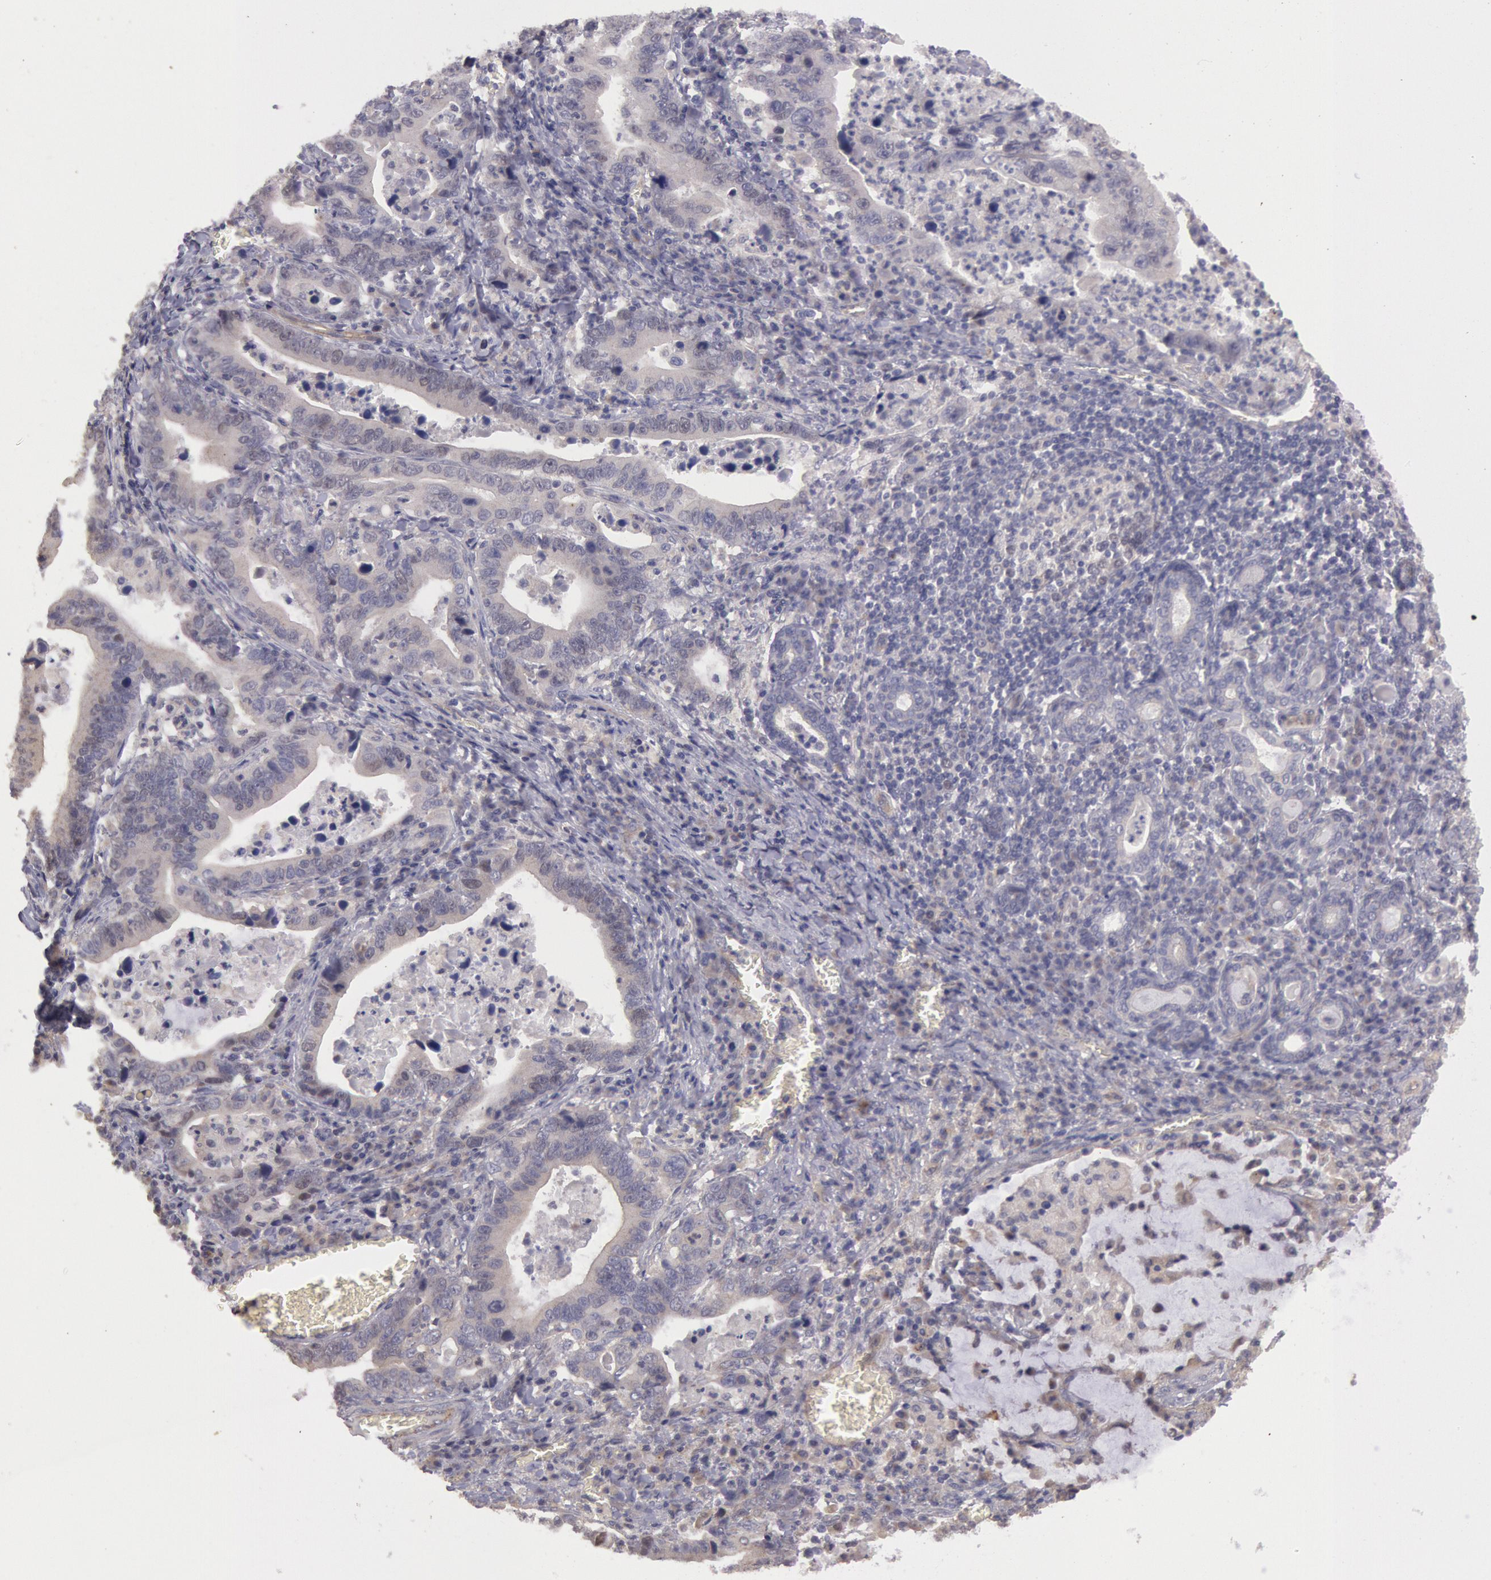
{"staining": {"intensity": "negative", "quantity": "none", "location": "none"}, "tissue": "stomach cancer", "cell_type": "Tumor cells", "image_type": "cancer", "snomed": [{"axis": "morphology", "description": "Adenocarcinoma, NOS"}, {"axis": "topography", "description": "Stomach, upper"}], "caption": "There is no significant staining in tumor cells of stomach cancer (adenocarcinoma).", "gene": "AMOTL1", "patient": {"sex": "male", "age": 63}}